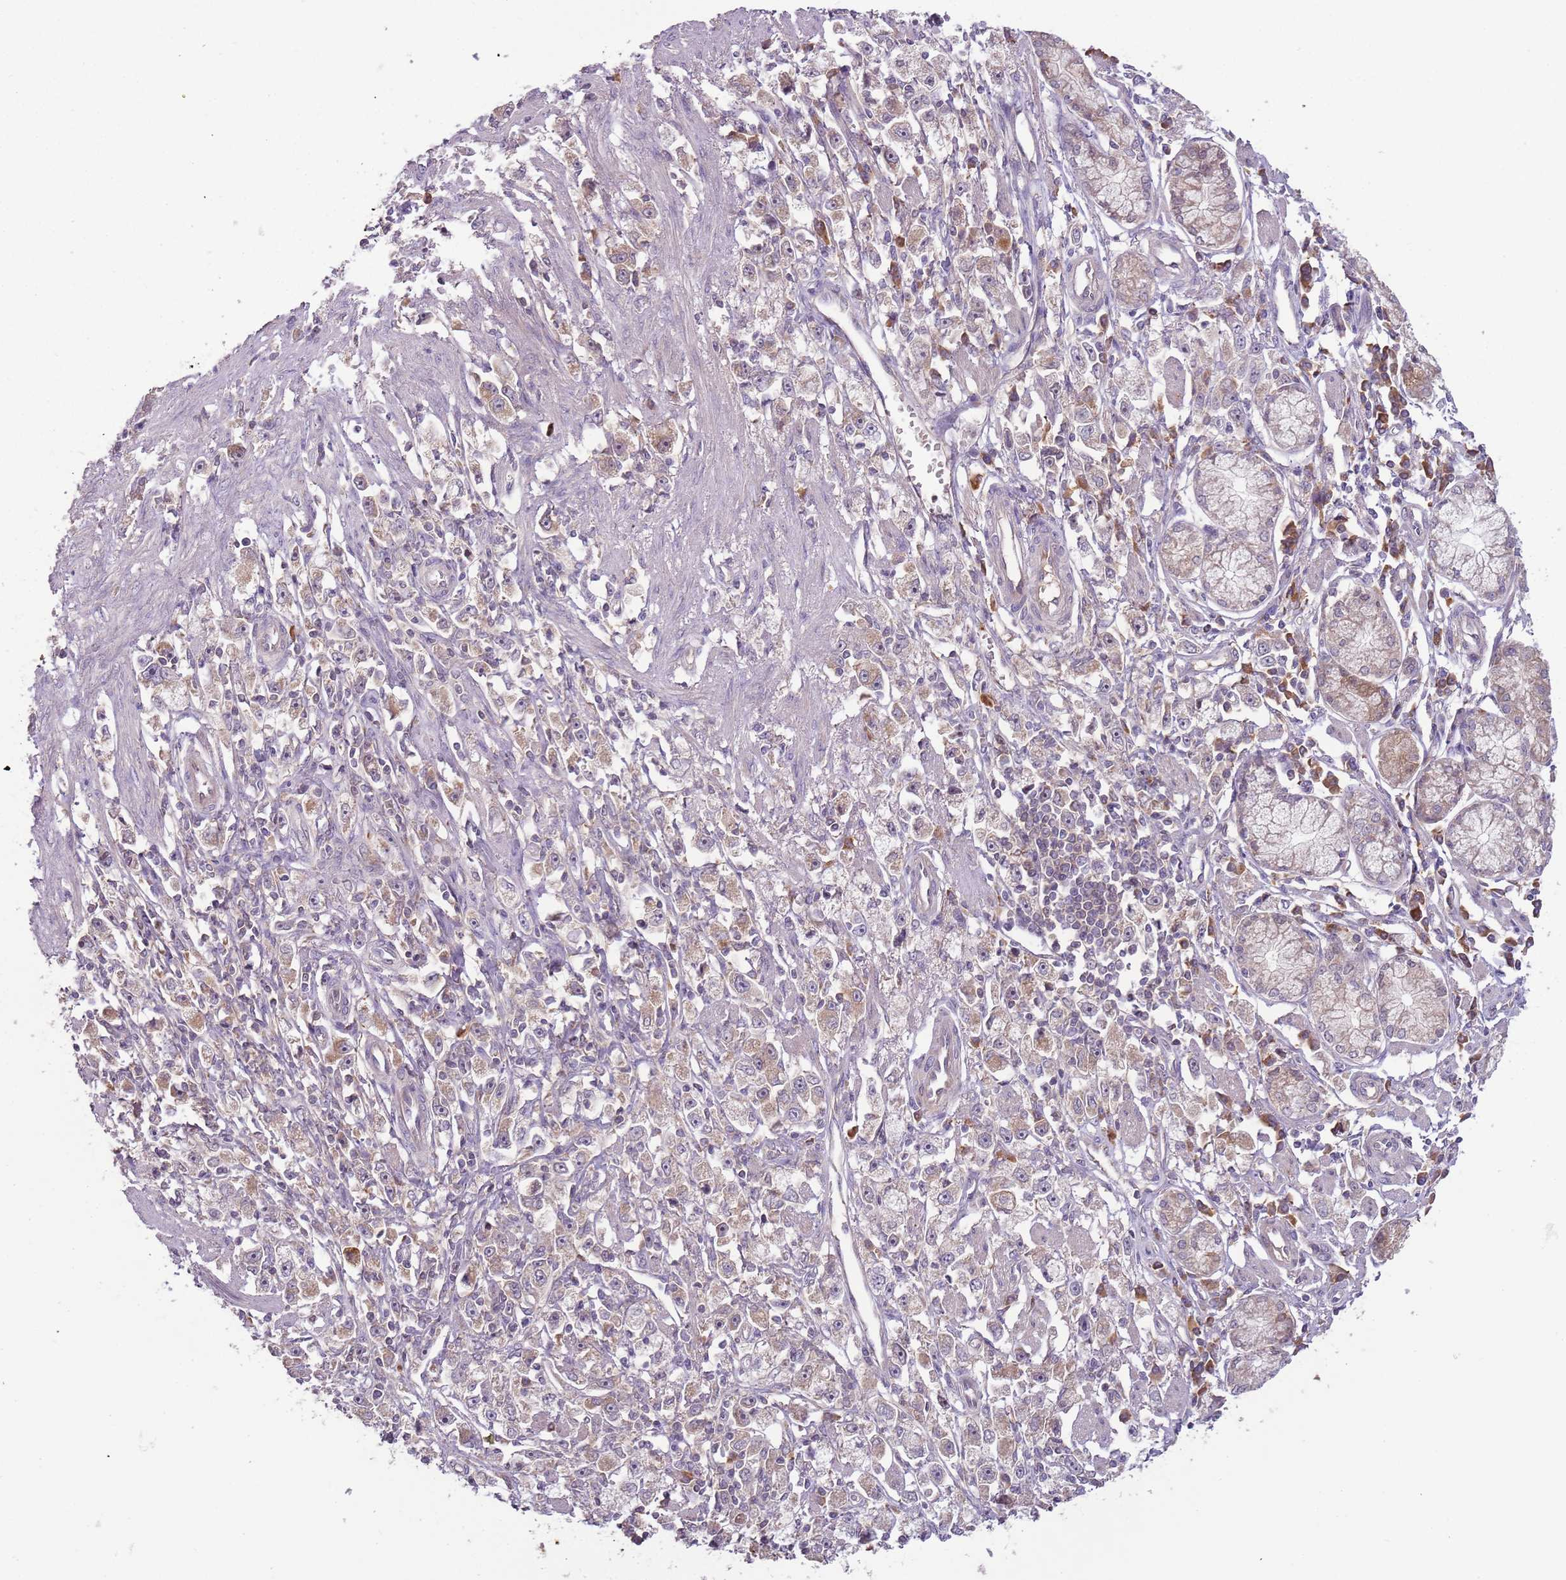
{"staining": {"intensity": "moderate", "quantity": "25%-75%", "location": "cytoplasmic/membranous"}, "tissue": "stomach cancer", "cell_type": "Tumor cells", "image_type": "cancer", "snomed": [{"axis": "morphology", "description": "Adenocarcinoma, NOS"}, {"axis": "topography", "description": "Stomach"}], "caption": "Human adenocarcinoma (stomach) stained with a protein marker demonstrates moderate staining in tumor cells.", "gene": "FECH", "patient": {"sex": "female", "age": 59}}